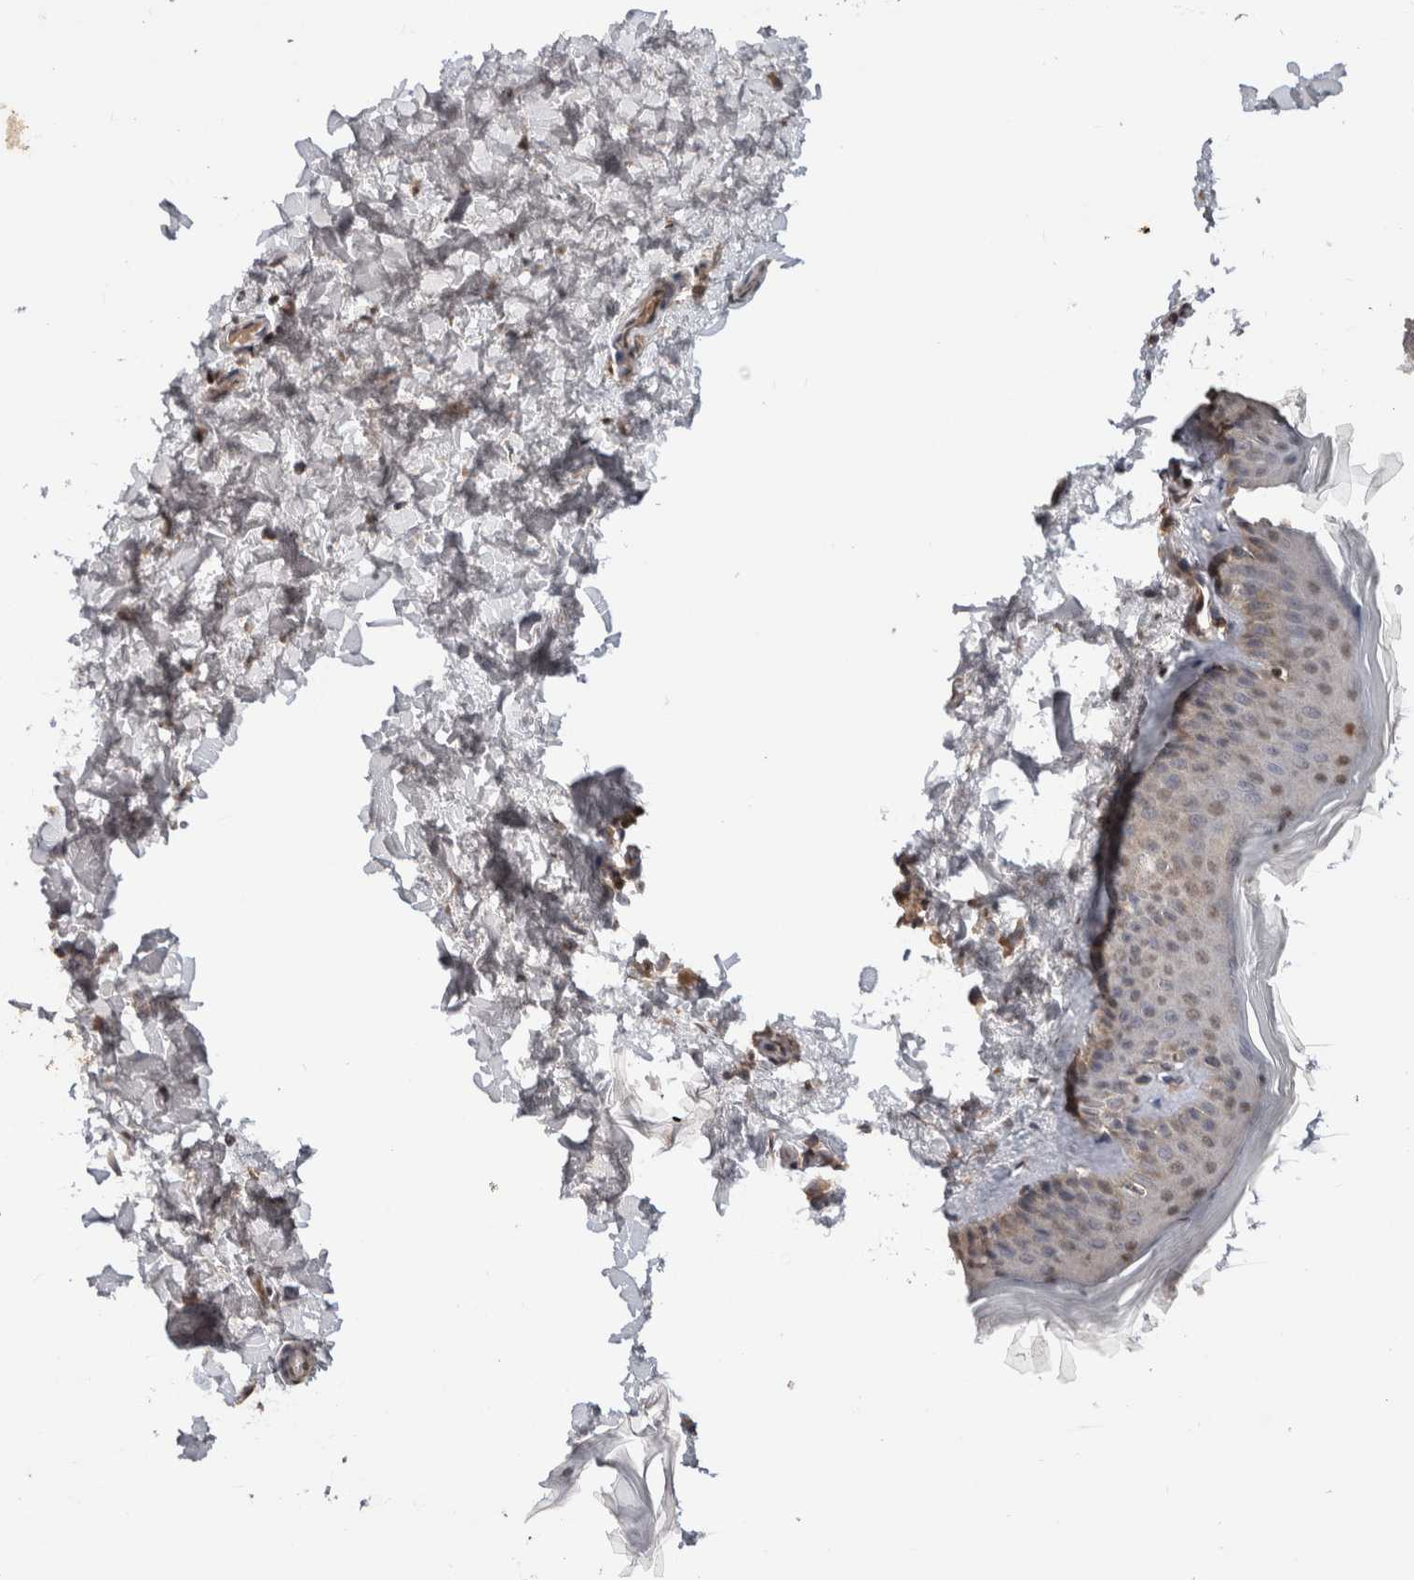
{"staining": {"intensity": "weak", "quantity": "25%-75%", "location": "cytoplasmic/membranous"}, "tissue": "skin", "cell_type": "Fibroblasts", "image_type": "normal", "snomed": [{"axis": "morphology", "description": "Normal tissue, NOS"}, {"axis": "topography", "description": "Skin"}], "caption": "A brown stain shows weak cytoplasmic/membranous expression of a protein in fibroblasts of benign human skin. (Brightfield microscopy of DAB IHC at high magnification).", "gene": "HMOX2", "patient": {"sex": "female", "age": 27}}